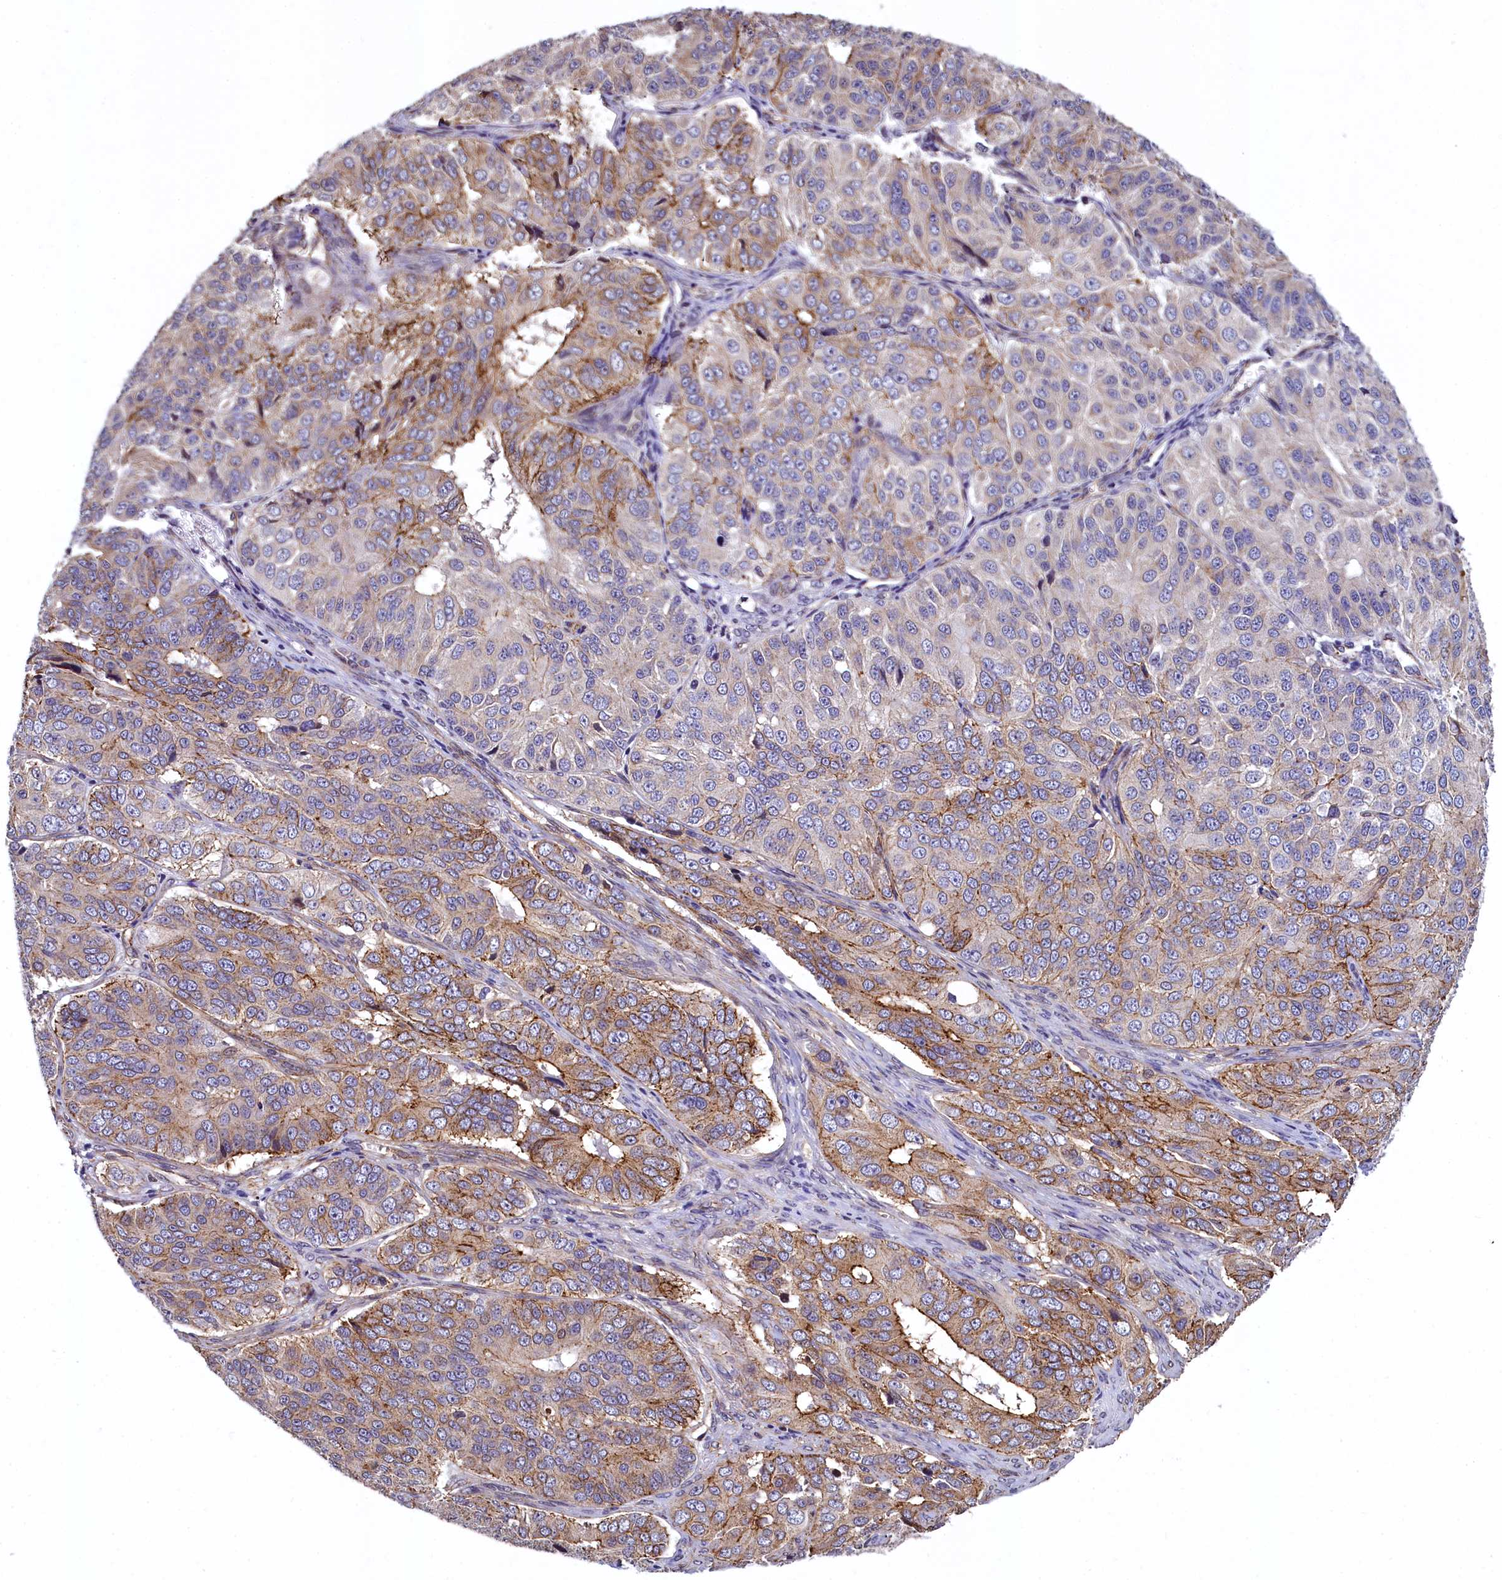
{"staining": {"intensity": "moderate", "quantity": "25%-75%", "location": "cytoplasmic/membranous"}, "tissue": "ovarian cancer", "cell_type": "Tumor cells", "image_type": "cancer", "snomed": [{"axis": "morphology", "description": "Carcinoma, endometroid"}, {"axis": "topography", "description": "Ovary"}], "caption": "Moderate cytoplasmic/membranous expression is seen in about 25%-75% of tumor cells in ovarian cancer (endometroid carcinoma). Nuclei are stained in blue.", "gene": "ZNF2", "patient": {"sex": "female", "age": 51}}